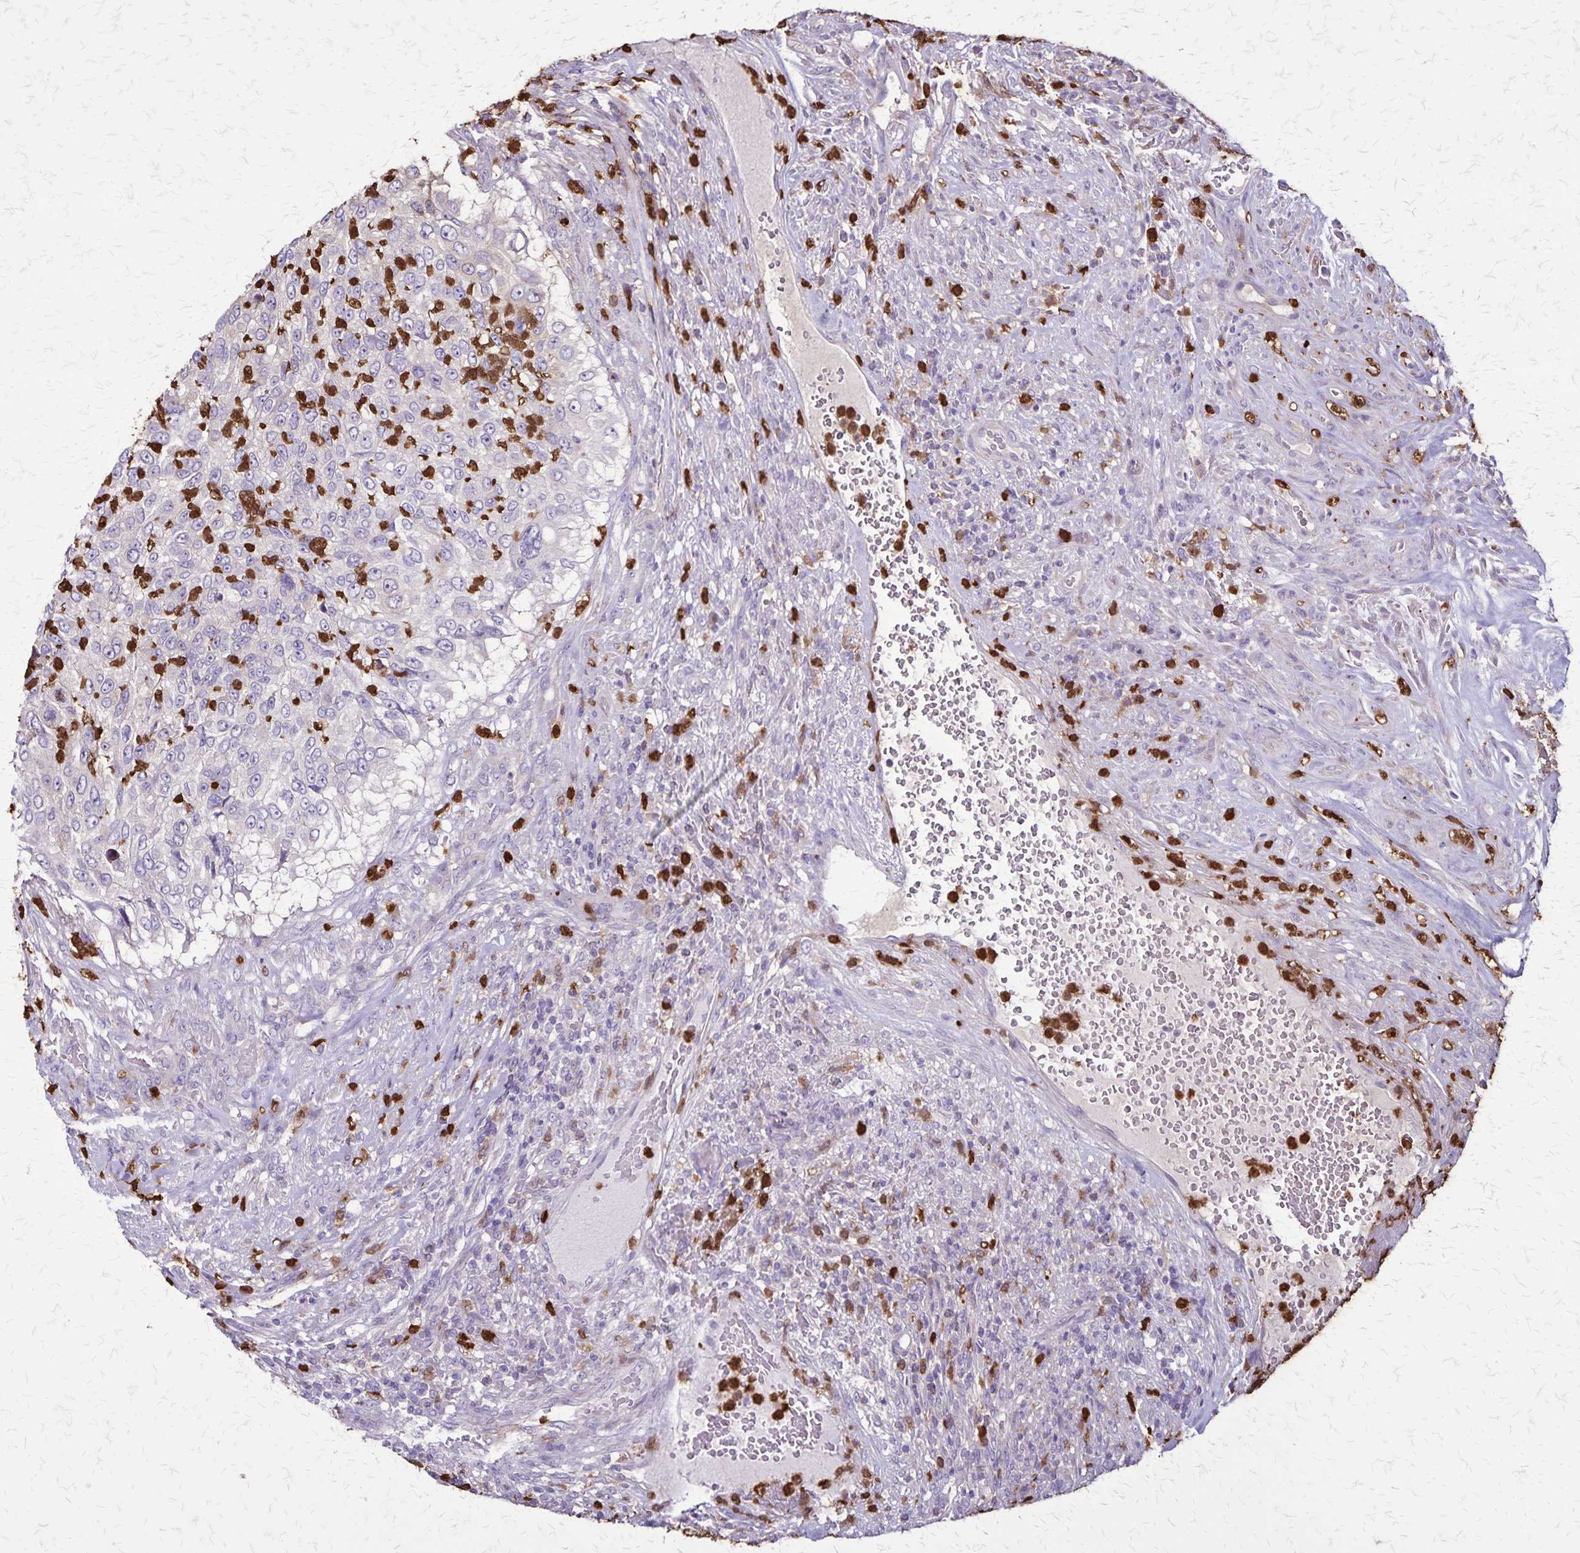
{"staining": {"intensity": "negative", "quantity": "none", "location": "none"}, "tissue": "urothelial cancer", "cell_type": "Tumor cells", "image_type": "cancer", "snomed": [{"axis": "morphology", "description": "Urothelial carcinoma, High grade"}, {"axis": "topography", "description": "Urinary bladder"}], "caption": "Immunohistochemistry image of urothelial cancer stained for a protein (brown), which displays no staining in tumor cells. The staining was performed using DAB (3,3'-diaminobenzidine) to visualize the protein expression in brown, while the nuclei were stained in blue with hematoxylin (Magnification: 20x).", "gene": "ULBP3", "patient": {"sex": "female", "age": 60}}